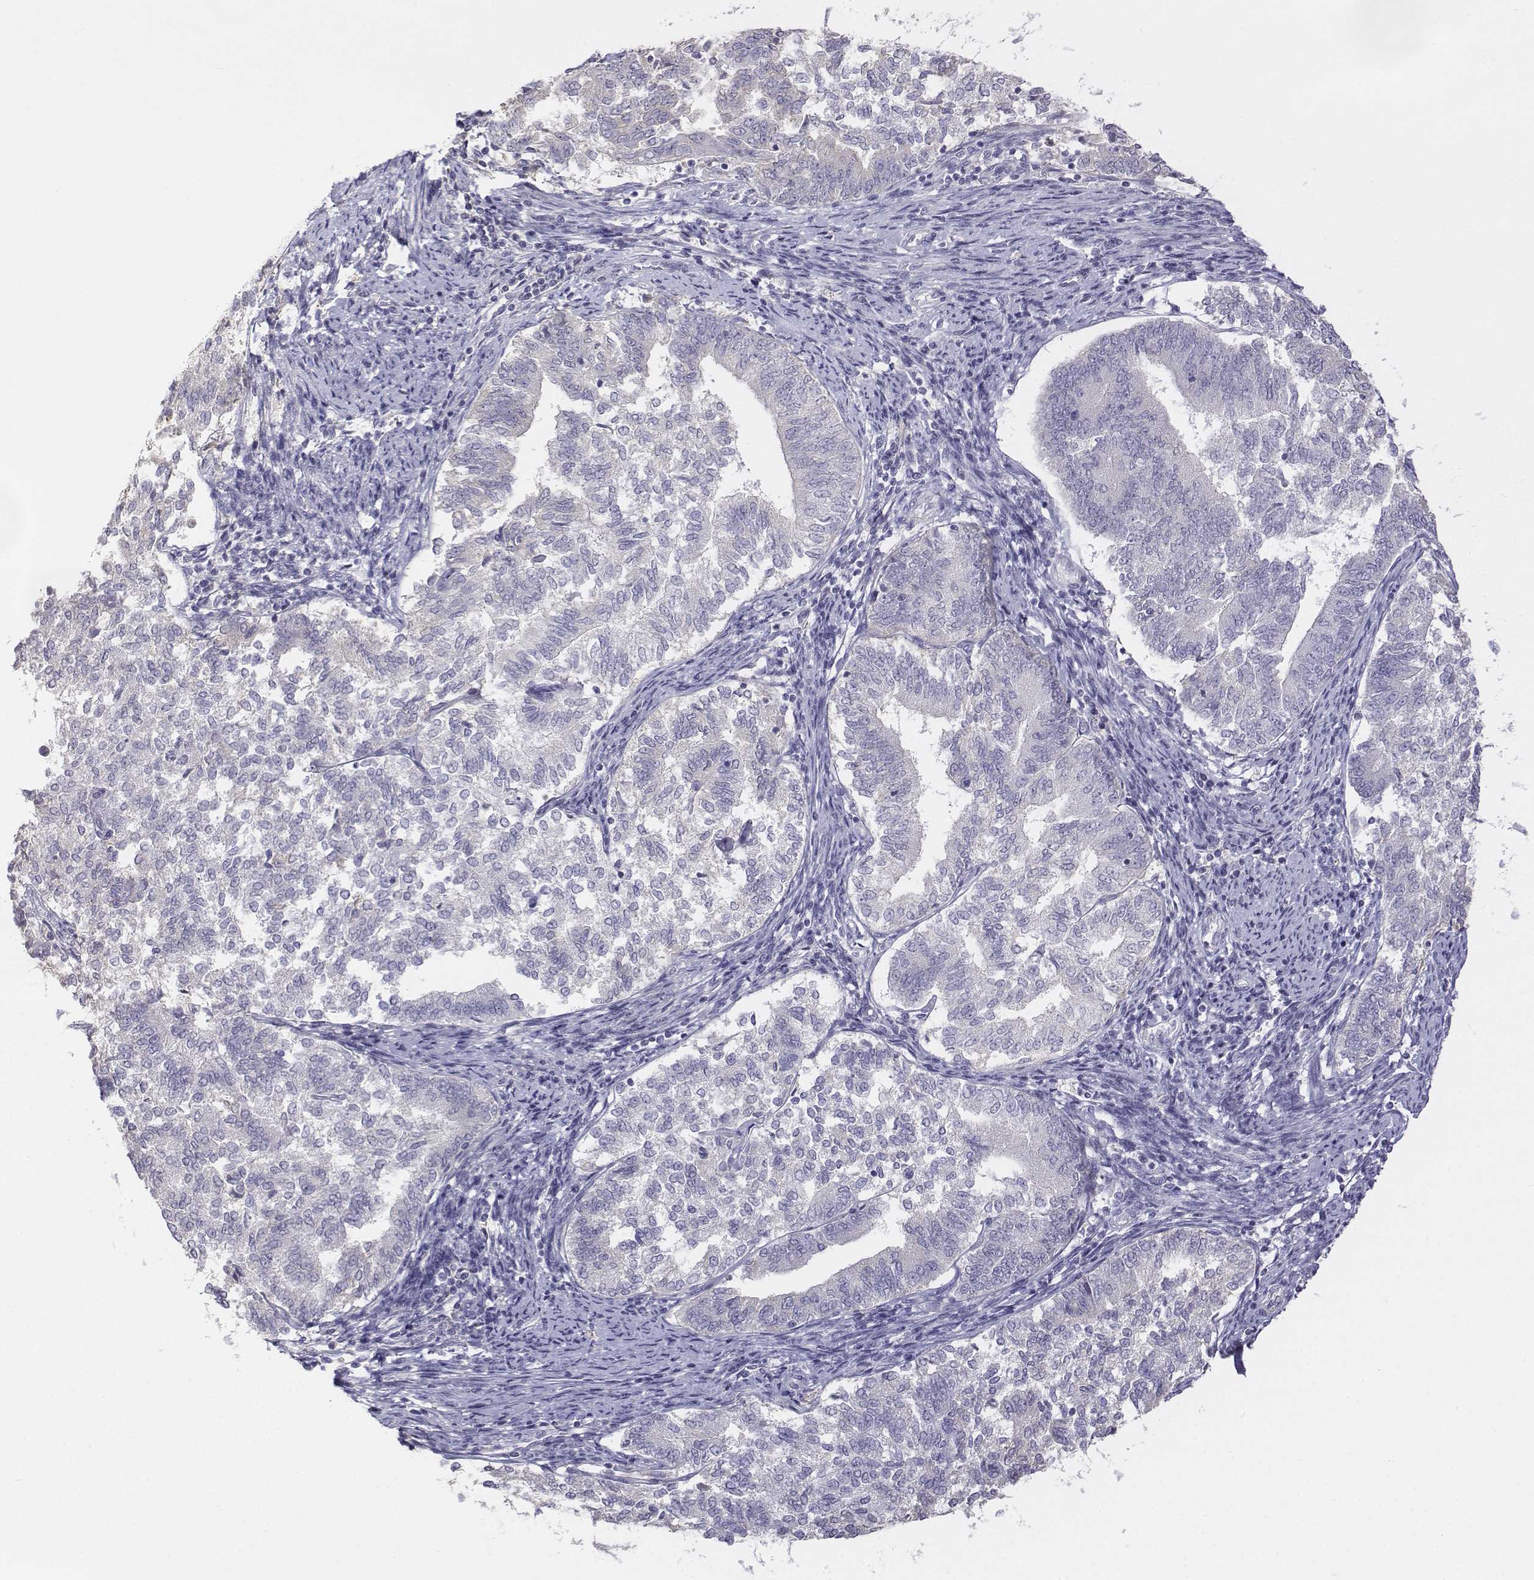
{"staining": {"intensity": "negative", "quantity": "none", "location": "none"}, "tissue": "endometrial cancer", "cell_type": "Tumor cells", "image_type": "cancer", "snomed": [{"axis": "morphology", "description": "Adenocarcinoma, NOS"}, {"axis": "topography", "description": "Endometrium"}], "caption": "High power microscopy photomicrograph of an immunohistochemistry (IHC) image of endometrial cancer (adenocarcinoma), revealing no significant positivity in tumor cells.", "gene": "LGSN", "patient": {"sex": "female", "age": 65}}